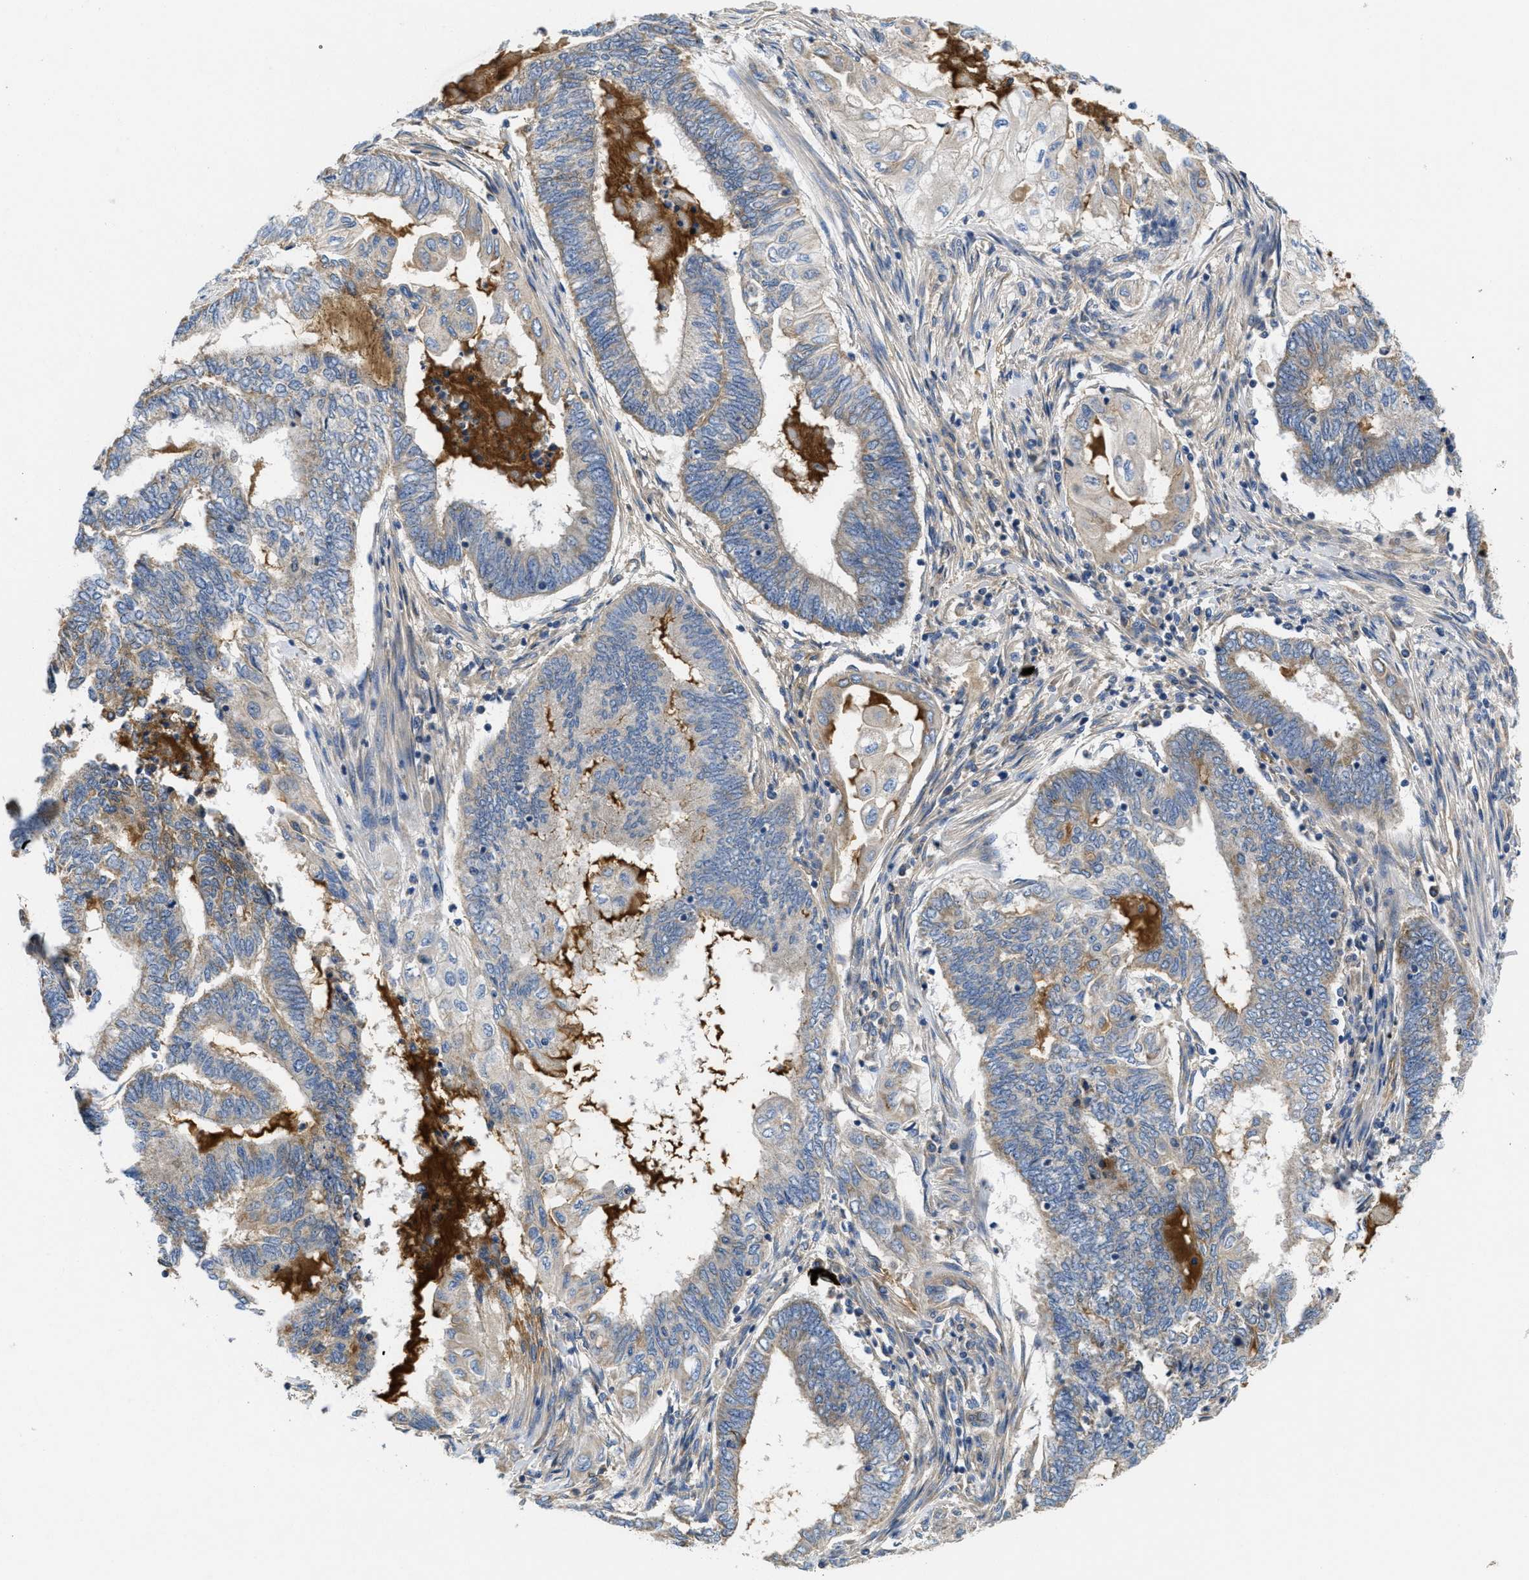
{"staining": {"intensity": "moderate", "quantity": "<25%", "location": "cytoplasmic/membranous"}, "tissue": "endometrial cancer", "cell_type": "Tumor cells", "image_type": "cancer", "snomed": [{"axis": "morphology", "description": "Adenocarcinoma, NOS"}, {"axis": "topography", "description": "Uterus"}, {"axis": "topography", "description": "Endometrium"}], "caption": "IHC staining of endometrial adenocarcinoma, which exhibits low levels of moderate cytoplasmic/membranous expression in about <25% of tumor cells indicating moderate cytoplasmic/membranous protein expression. The staining was performed using DAB (3,3'-diaminobenzidine) (brown) for protein detection and nuclei were counterstained in hematoxylin (blue).", "gene": "GALK1", "patient": {"sex": "female", "age": 70}}